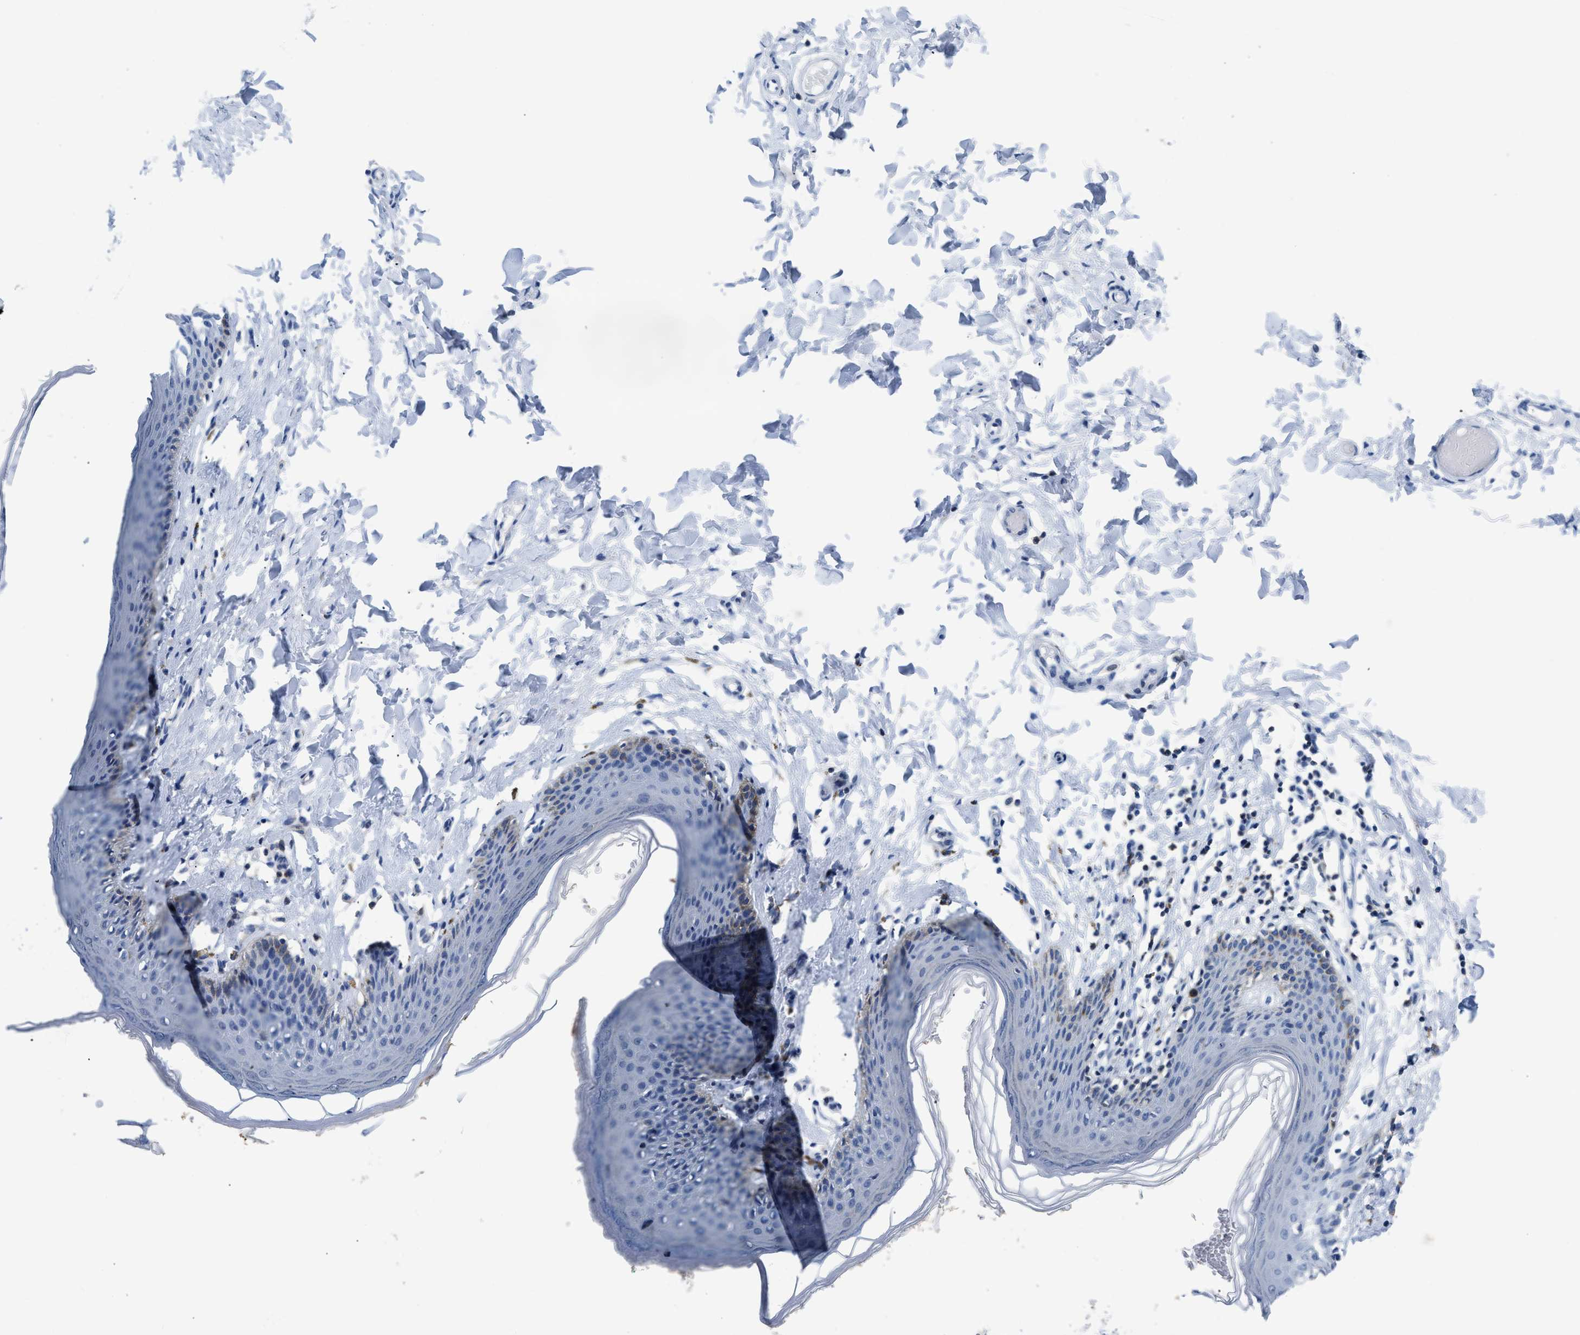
{"staining": {"intensity": "moderate", "quantity": "<25%", "location": "cytoplasmic/membranous"}, "tissue": "skin", "cell_type": "Epidermal cells", "image_type": "normal", "snomed": [{"axis": "morphology", "description": "Normal tissue, NOS"}, {"axis": "topography", "description": "Vulva"}], "caption": "An image of human skin stained for a protein exhibits moderate cytoplasmic/membranous brown staining in epidermal cells. The staining is performed using DAB (3,3'-diaminobenzidine) brown chromogen to label protein expression. The nuclei are counter-stained blue using hematoxylin.", "gene": "NFATC2", "patient": {"sex": "female", "age": 66}}